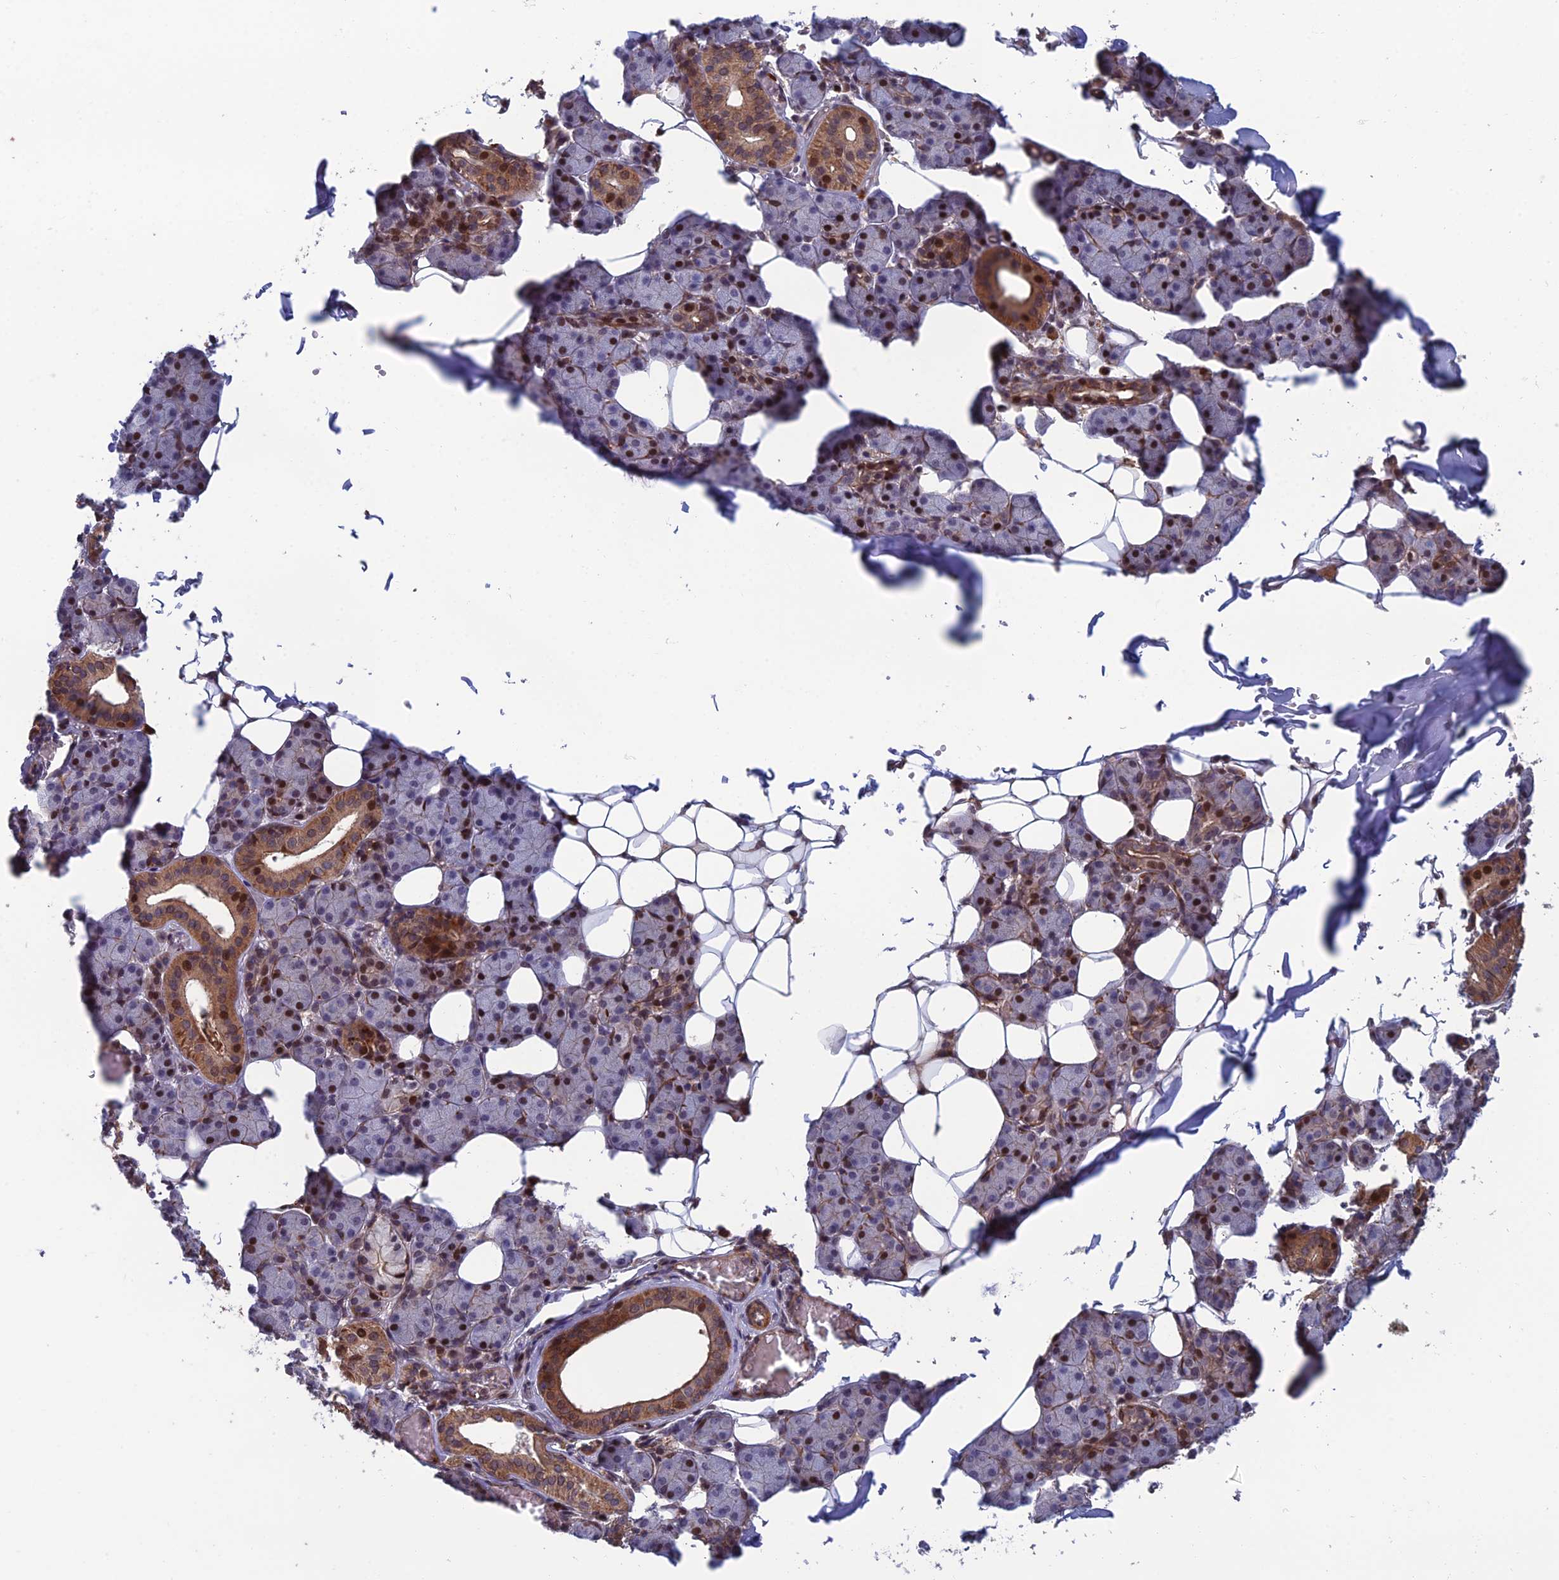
{"staining": {"intensity": "moderate", "quantity": "25%-75%", "location": "cytoplasmic/membranous,nuclear"}, "tissue": "salivary gland", "cell_type": "Glandular cells", "image_type": "normal", "snomed": [{"axis": "morphology", "description": "Normal tissue, NOS"}, {"axis": "topography", "description": "Salivary gland"}], "caption": "Protein analysis of normal salivary gland displays moderate cytoplasmic/membranous,nuclear staining in approximately 25%-75% of glandular cells. (DAB (3,3'-diaminobenzidine) = brown stain, brightfield microscopy at high magnification).", "gene": "CCDC183", "patient": {"sex": "female", "age": 33}}